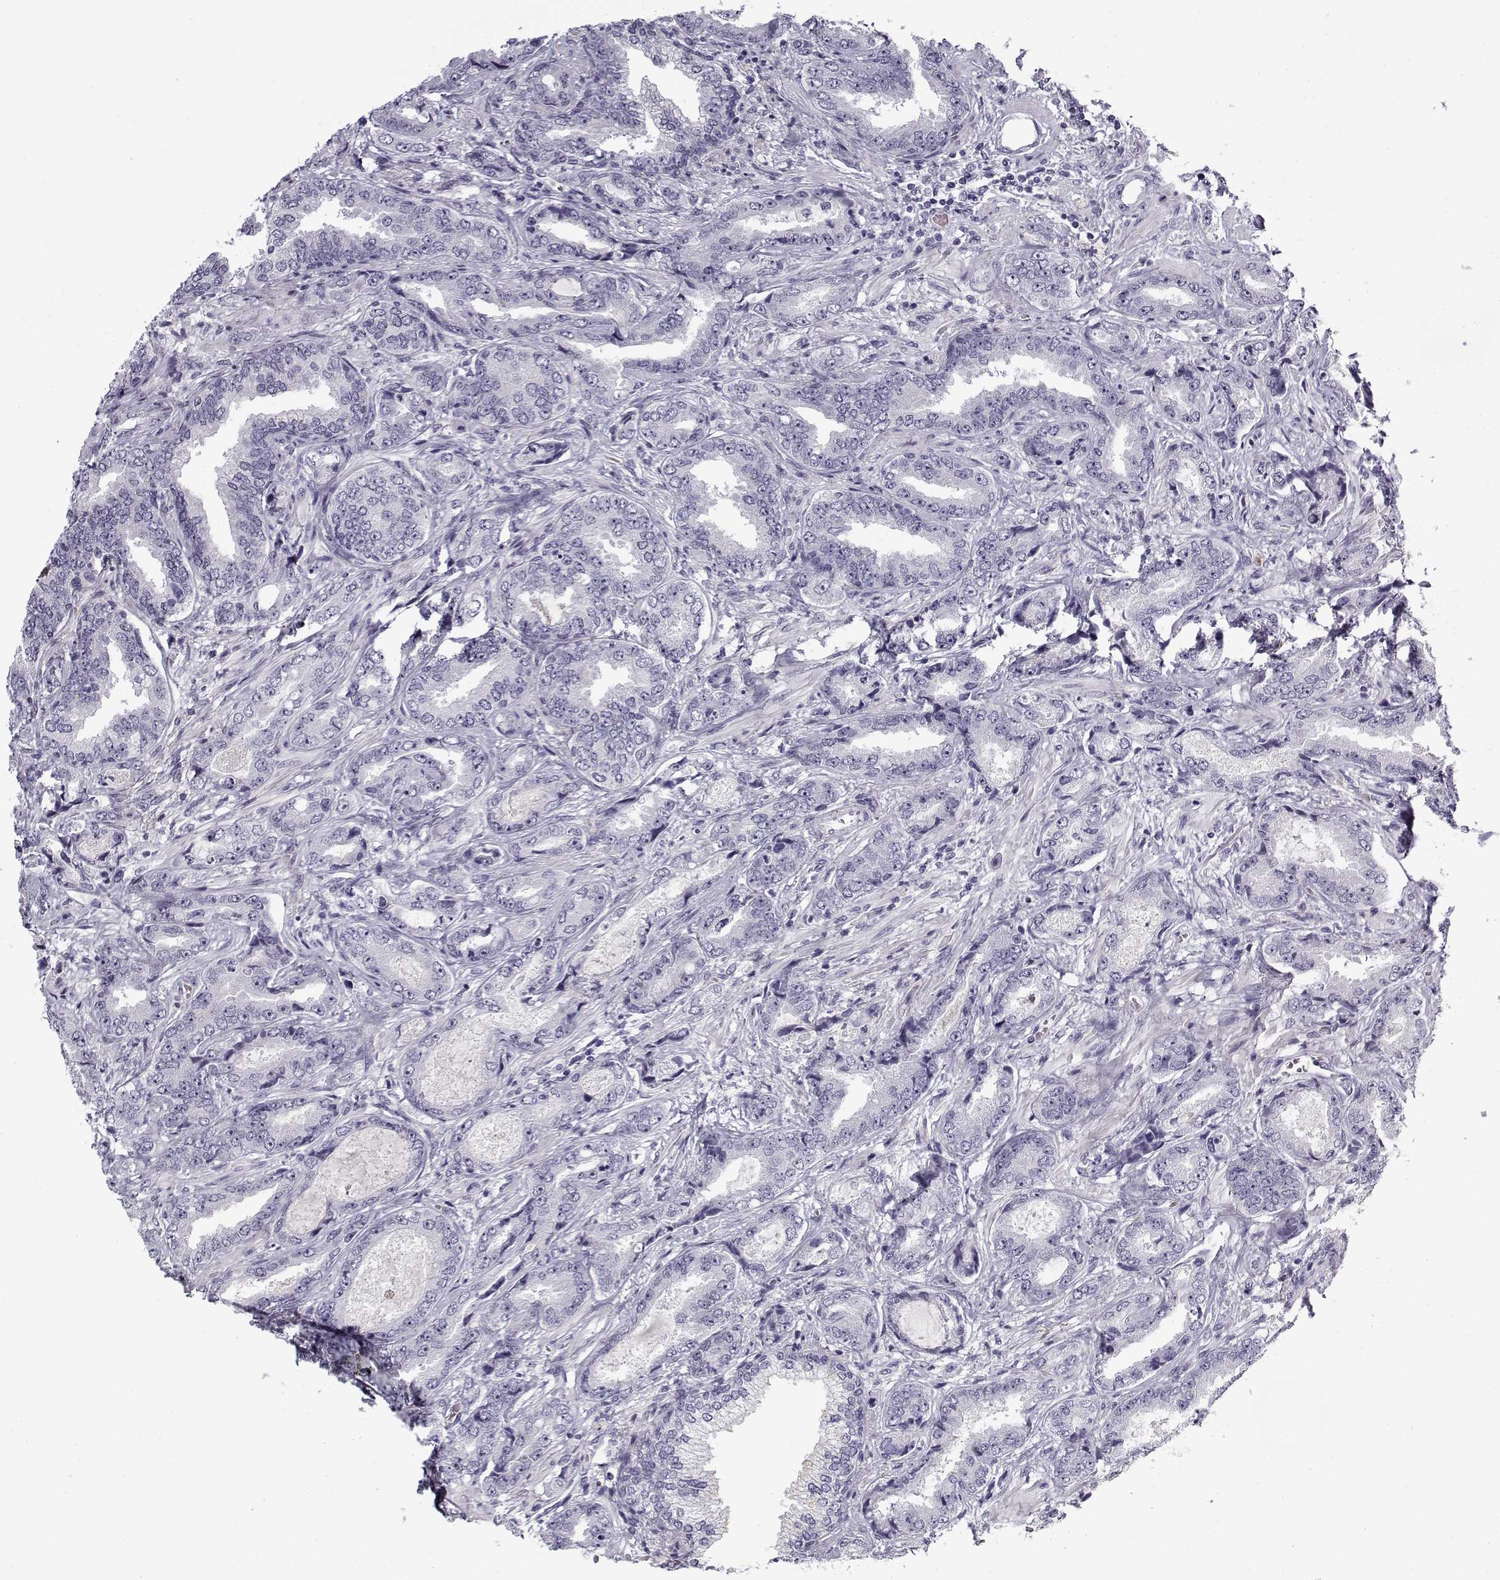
{"staining": {"intensity": "negative", "quantity": "none", "location": "none"}, "tissue": "prostate cancer", "cell_type": "Tumor cells", "image_type": "cancer", "snomed": [{"axis": "morphology", "description": "Adenocarcinoma, Low grade"}, {"axis": "topography", "description": "Prostate"}], "caption": "A high-resolution image shows immunohistochemistry (IHC) staining of prostate cancer (adenocarcinoma (low-grade)), which reveals no significant expression in tumor cells.", "gene": "SNCA", "patient": {"sex": "male", "age": 68}}